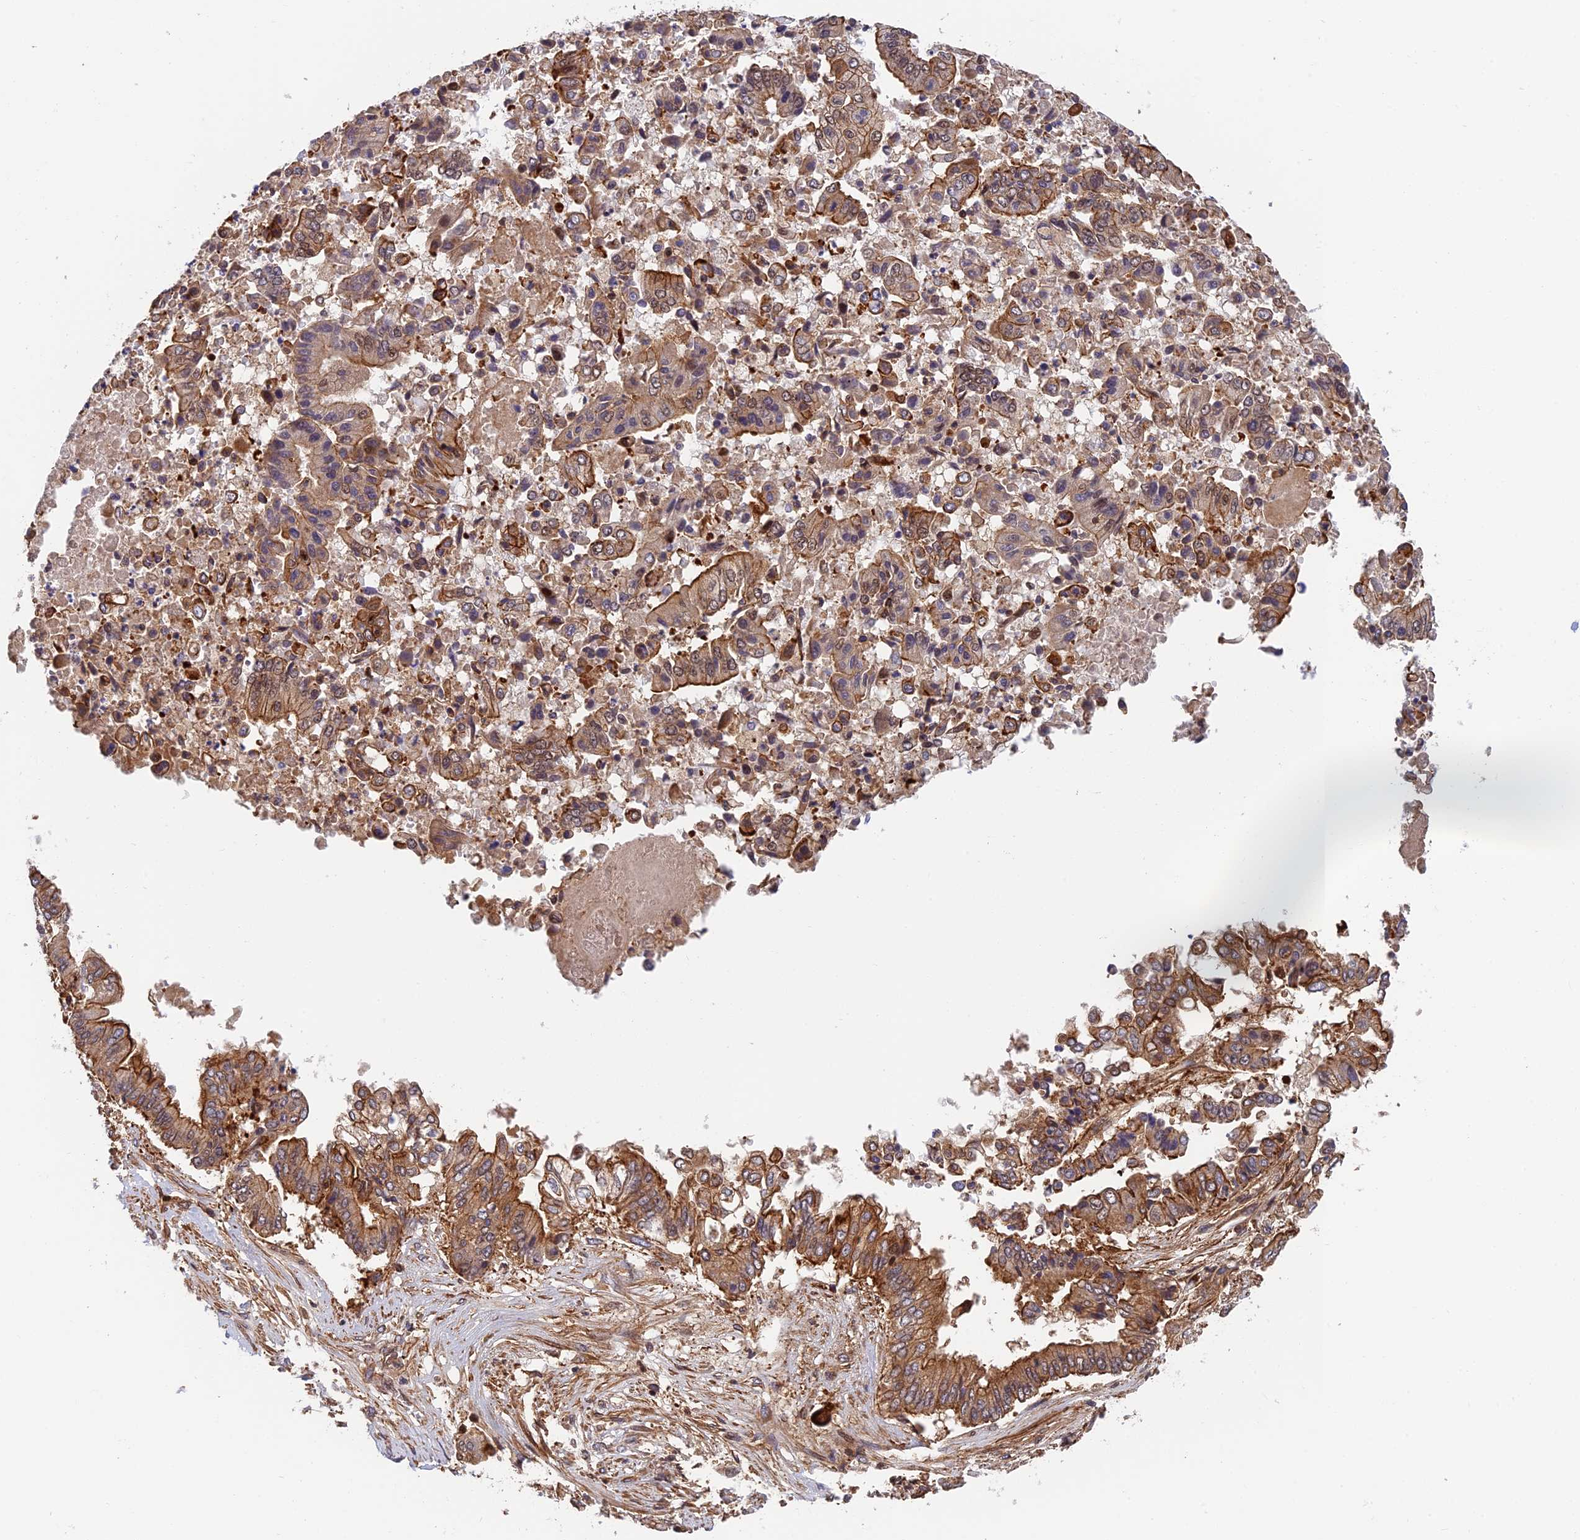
{"staining": {"intensity": "moderate", "quantity": ">75%", "location": "cytoplasmic/membranous"}, "tissue": "pancreatic cancer", "cell_type": "Tumor cells", "image_type": "cancer", "snomed": [{"axis": "morphology", "description": "Adenocarcinoma, NOS"}, {"axis": "topography", "description": "Pancreas"}], "caption": "DAB (3,3'-diaminobenzidine) immunohistochemical staining of pancreatic adenocarcinoma demonstrates moderate cytoplasmic/membranous protein staining in approximately >75% of tumor cells.", "gene": "OSBPL1A", "patient": {"sex": "female", "age": 77}}